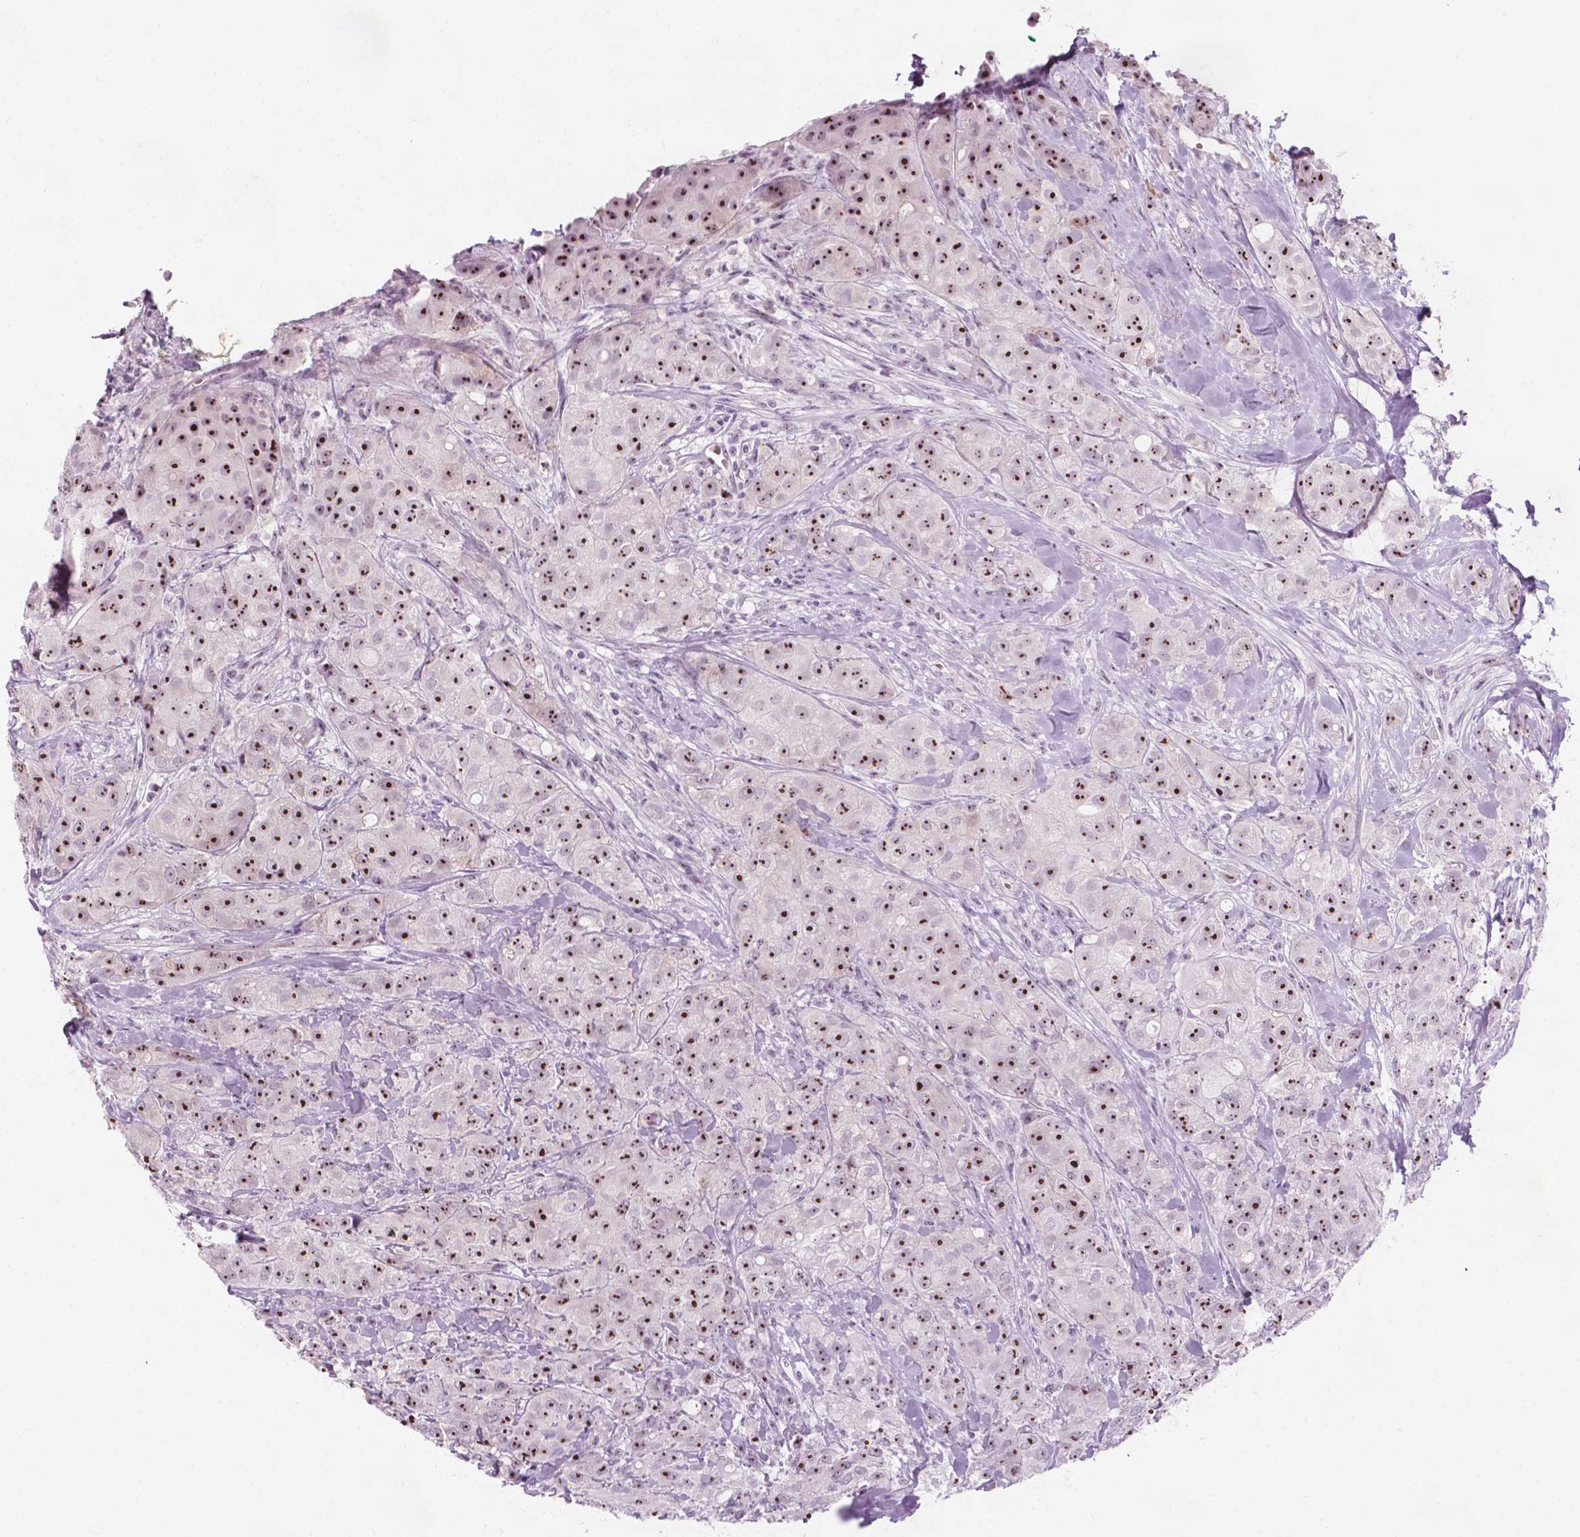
{"staining": {"intensity": "strong", "quantity": ">75%", "location": "nuclear"}, "tissue": "breast cancer", "cell_type": "Tumor cells", "image_type": "cancer", "snomed": [{"axis": "morphology", "description": "Duct carcinoma"}, {"axis": "topography", "description": "Breast"}], "caption": "An image showing strong nuclear staining in approximately >75% of tumor cells in breast infiltrating ductal carcinoma, as visualized by brown immunohistochemical staining.", "gene": "ZNF853", "patient": {"sex": "female", "age": 43}}